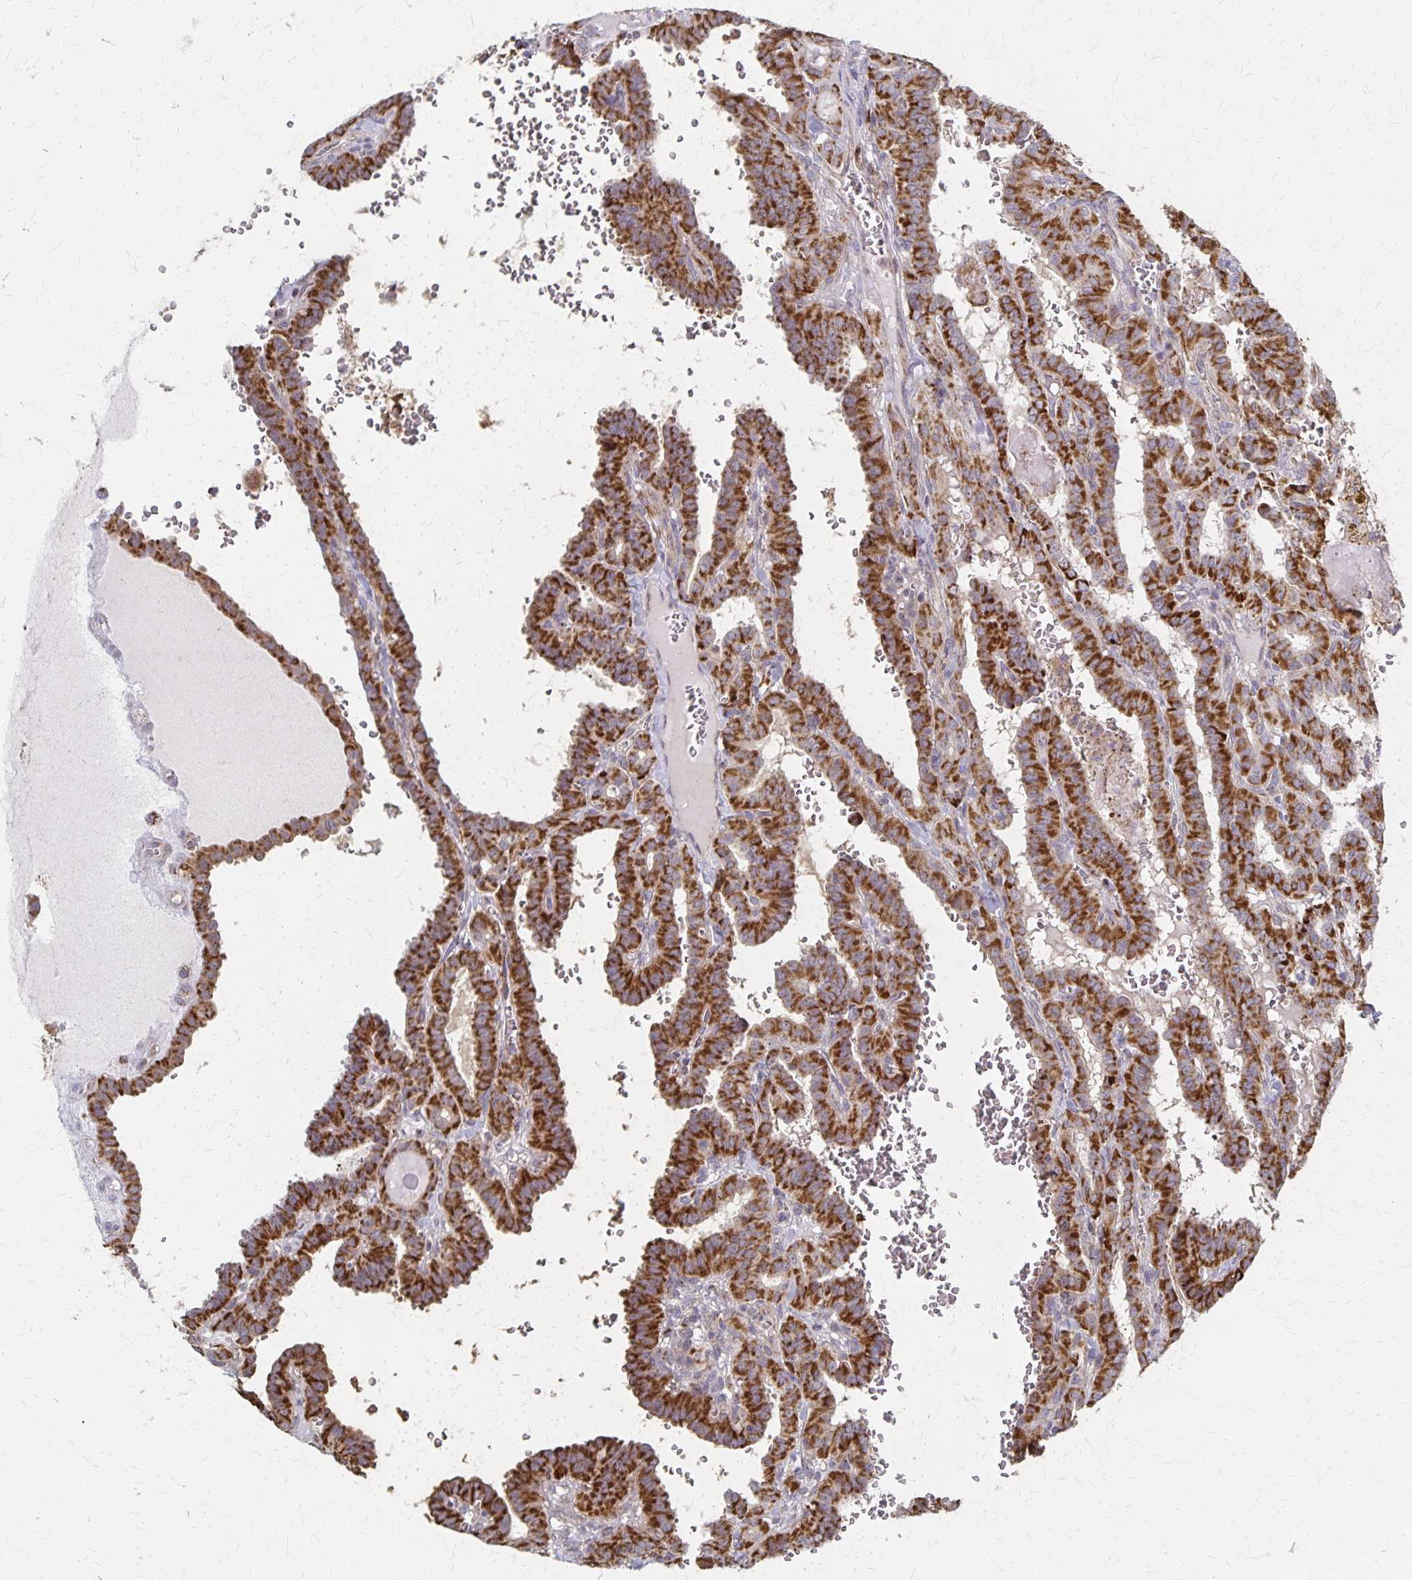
{"staining": {"intensity": "strong", "quantity": ">75%", "location": "cytoplasmic/membranous"}, "tissue": "thyroid cancer", "cell_type": "Tumor cells", "image_type": "cancer", "snomed": [{"axis": "morphology", "description": "Papillary adenocarcinoma, NOS"}, {"axis": "topography", "description": "Thyroid gland"}], "caption": "Thyroid cancer stained for a protein (brown) exhibits strong cytoplasmic/membranous positive positivity in about >75% of tumor cells.", "gene": "DYRK4", "patient": {"sex": "female", "age": 21}}